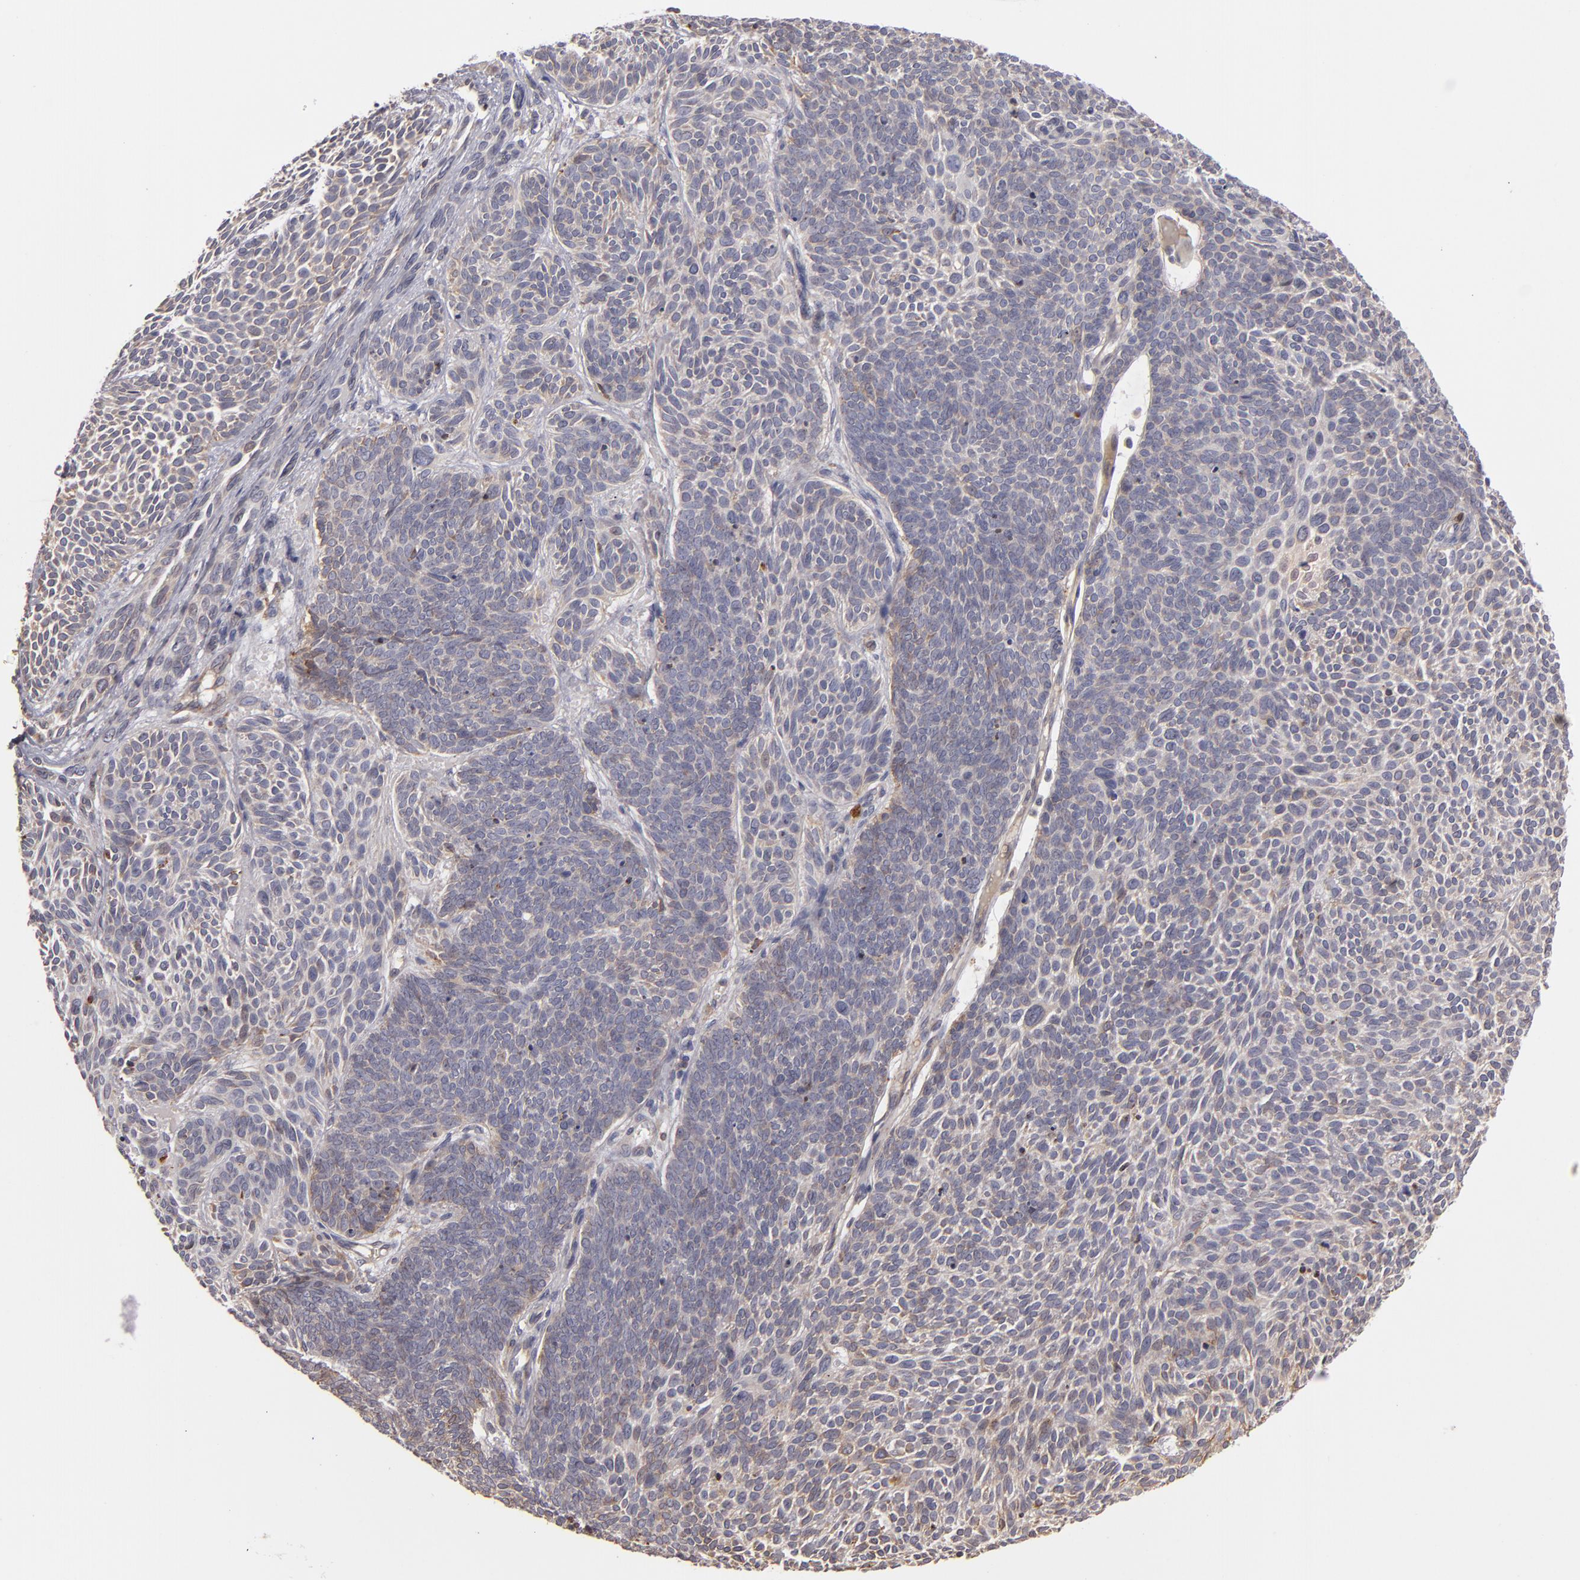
{"staining": {"intensity": "weak", "quantity": "25%-75%", "location": "cytoplasmic/membranous"}, "tissue": "skin cancer", "cell_type": "Tumor cells", "image_type": "cancer", "snomed": [{"axis": "morphology", "description": "Basal cell carcinoma"}, {"axis": "topography", "description": "Skin"}], "caption": "Brown immunohistochemical staining in skin cancer demonstrates weak cytoplasmic/membranous staining in about 25%-75% of tumor cells.", "gene": "CFB", "patient": {"sex": "male", "age": 84}}